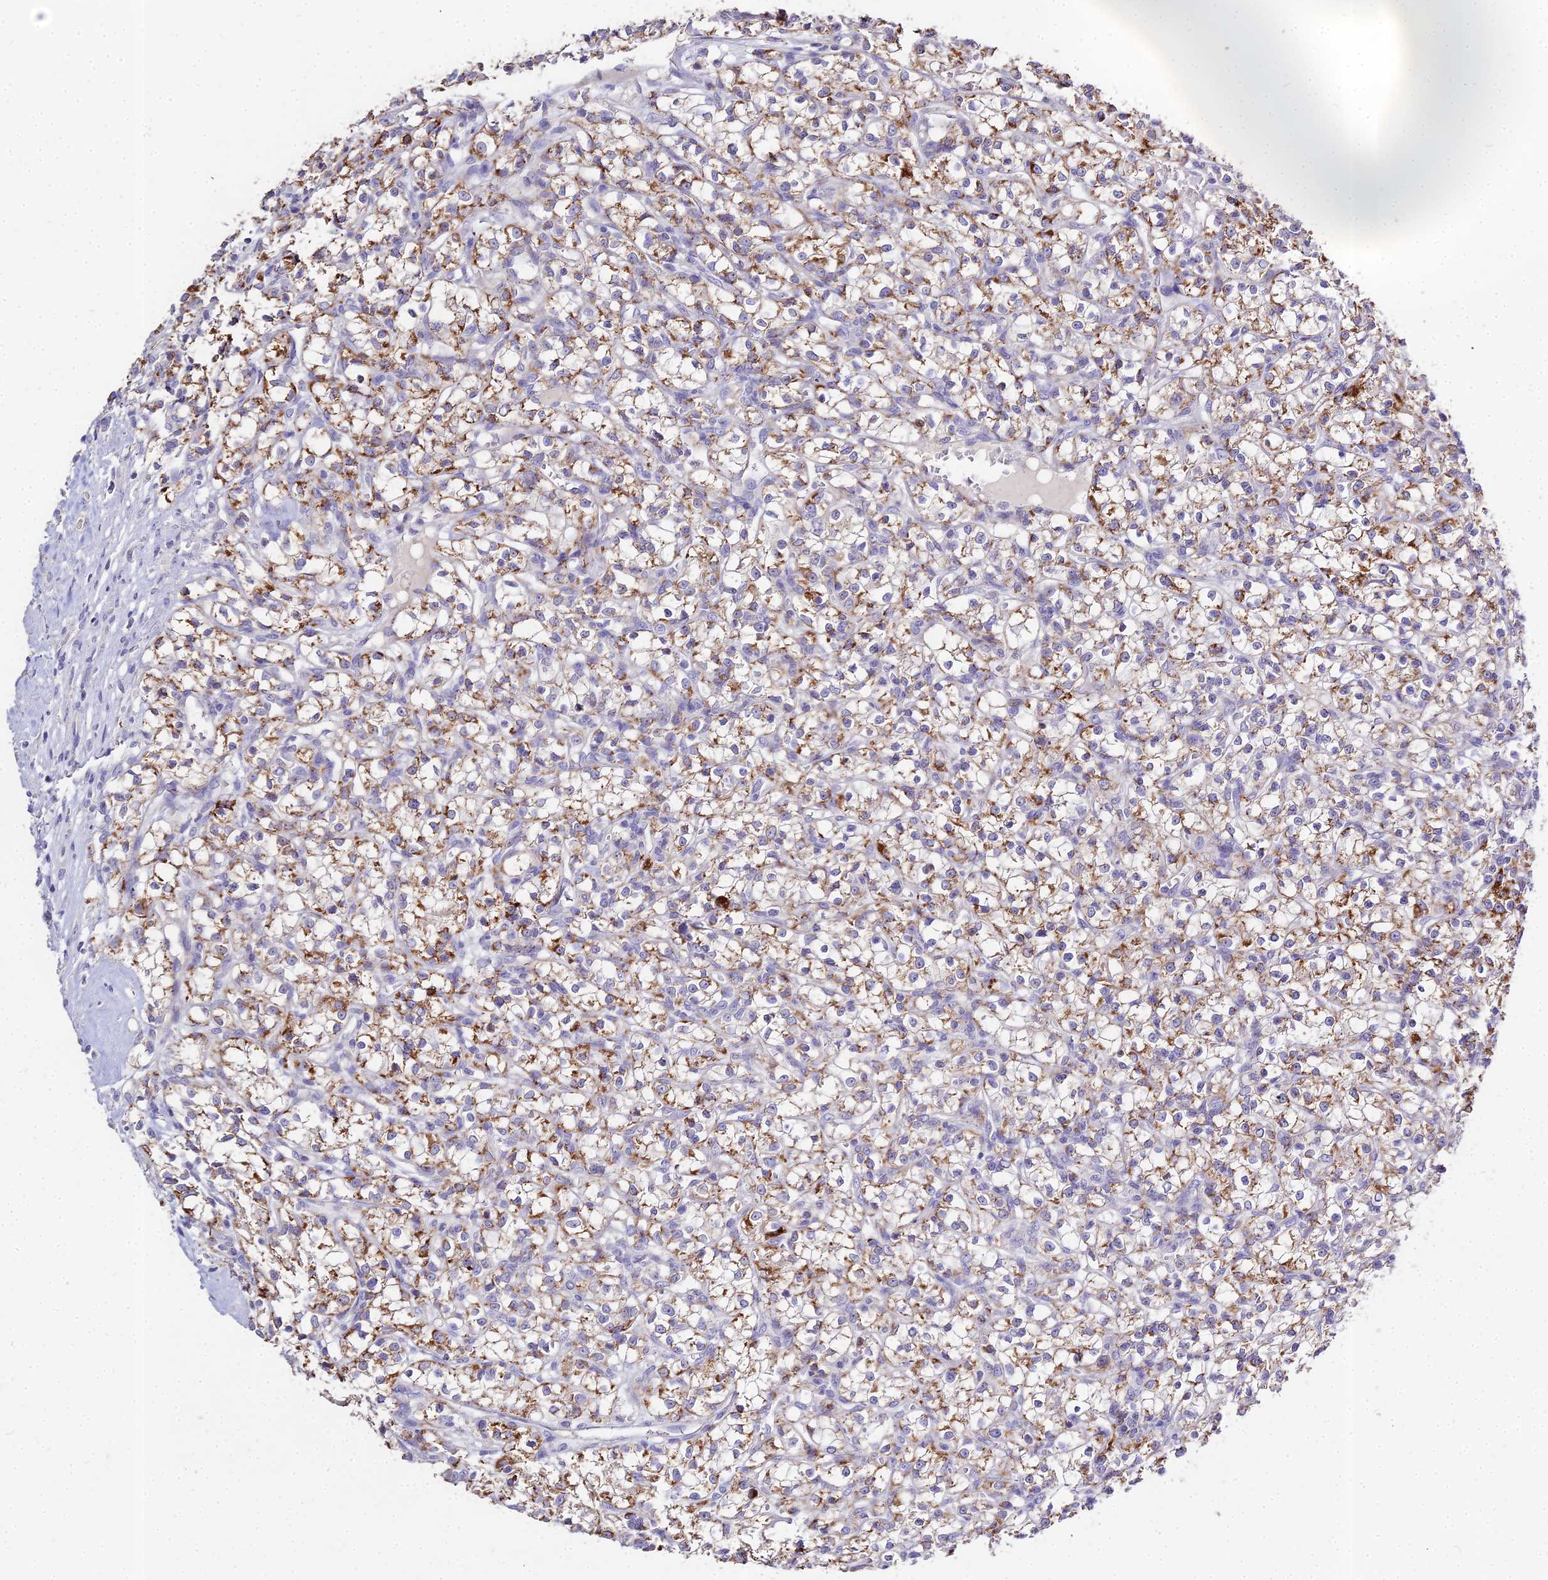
{"staining": {"intensity": "moderate", "quantity": ">75%", "location": "cytoplasmic/membranous"}, "tissue": "renal cancer", "cell_type": "Tumor cells", "image_type": "cancer", "snomed": [{"axis": "morphology", "description": "Adenocarcinoma, NOS"}, {"axis": "topography", "description": "Kidney"}], "caption": "Human renal cancer stained with a protein marker shows moderate staining in tumor cells.", "gene": "GLYAT", "patient": {"sex": "female", "age": 59}}